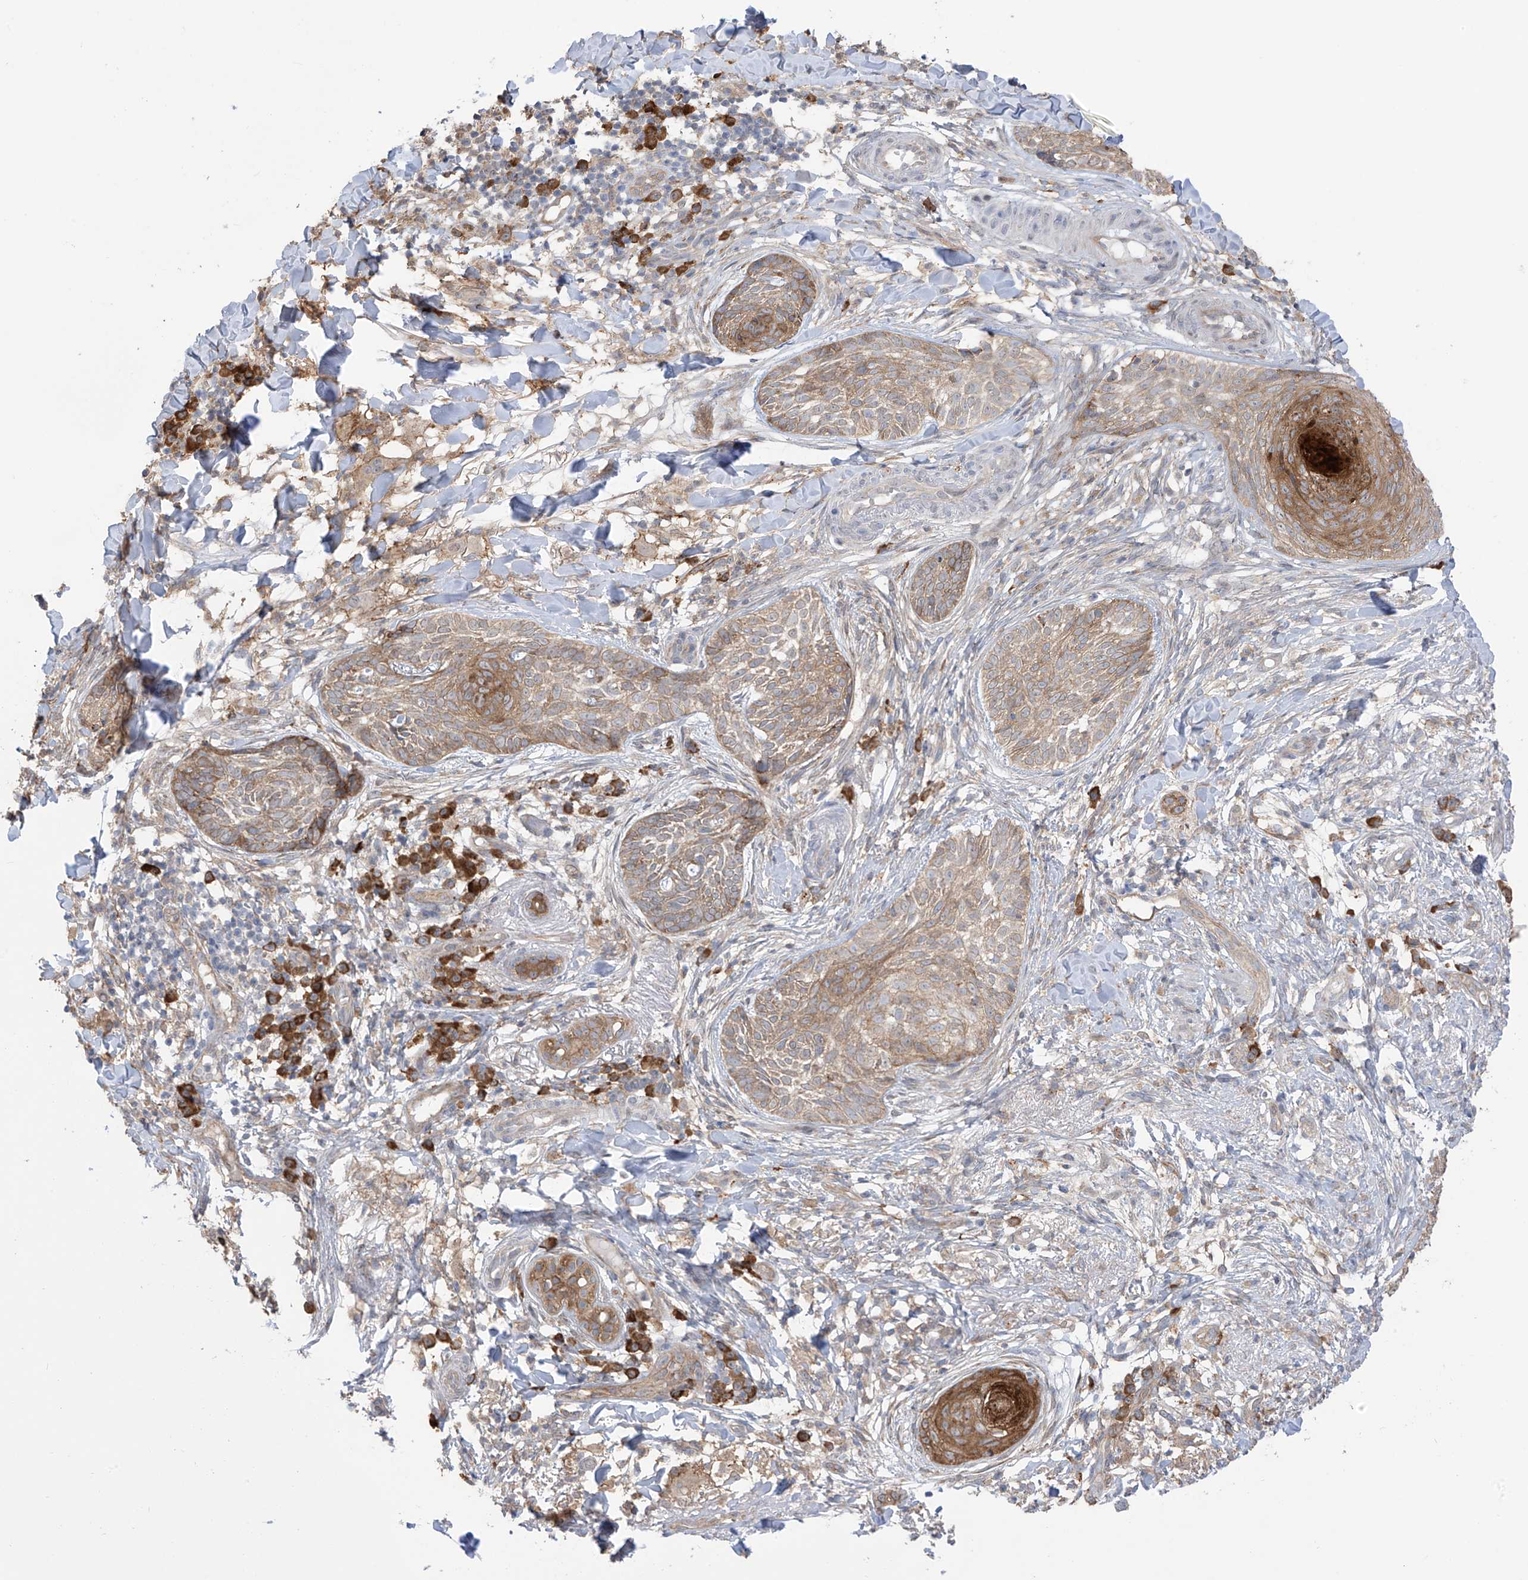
{"staining": {"intensity": "moderate", "quantity": "<25%", "location": "cytoplasmic/membranous"}, "tissue": "skin cancer", "cell_type": "Tumor cells", "image_type": "cancer", "snomed": [{"axis": "morphology", "description": "Basal cell carcinoma"}, {"axis": "topography", "description": "Skin"}], "caption": "Protein staining exhibits moderate cytoplasmic/membranous positivity in about <25% of tumor cells in skin cancer.", "gene": "KIAA1522", "patient": {"sex": "male", "age": 85}}